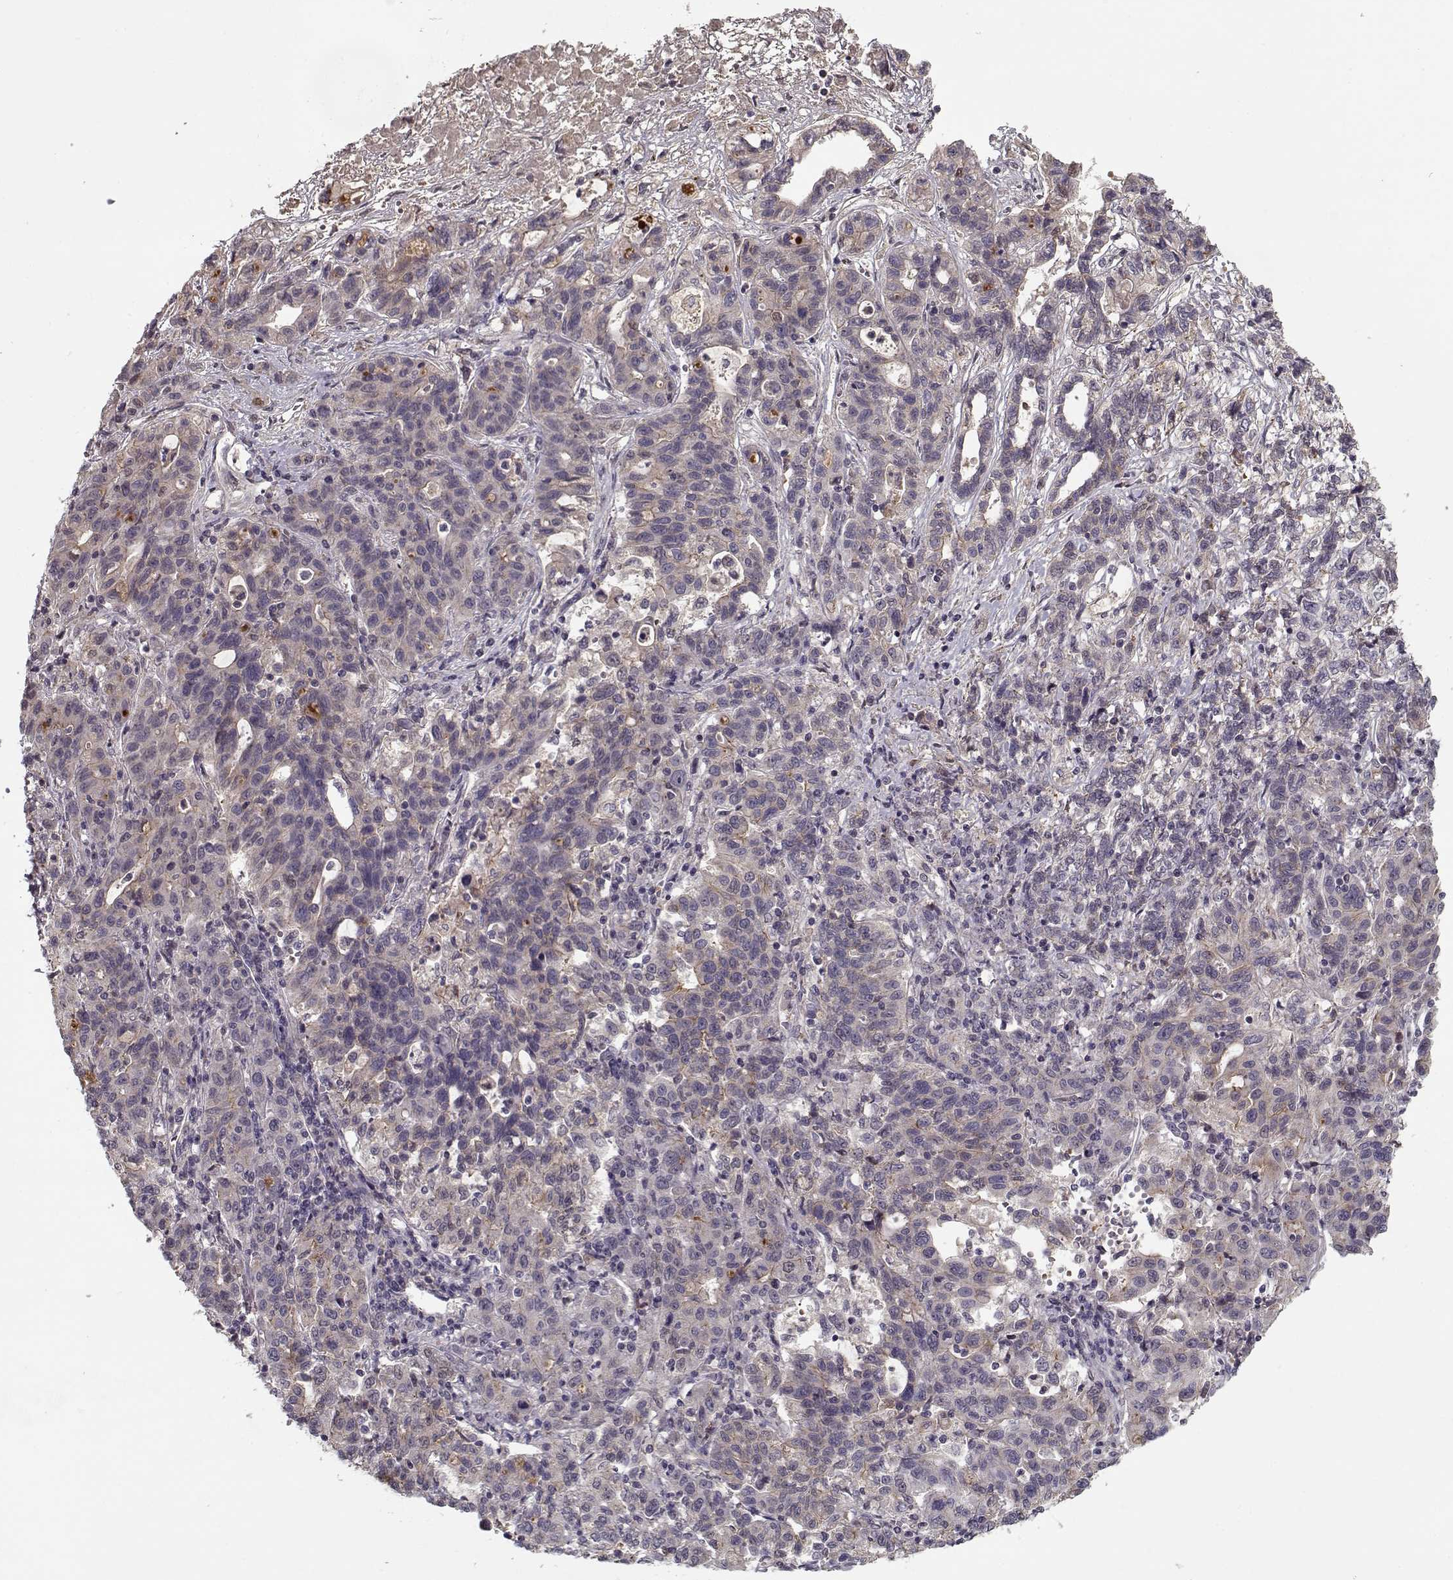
{"staining": {"intensity": "negative", "quantity": "none", "location": "none"}, "tissue": "liver cancer", "cell_type": "Tumor cells", "image_type": "cancer", "snomed": [{"axis": "morphology", "description": "Adenocarcinoma, NOS"}, {"axis": "morphology", "description": "Cholangiocarcinoma"}, {"axis": "topography", "description": "Liver"}], "caption": "Tumor cells are negative for protein expression in human cholangiocarcinoma (liver).", "gene": "AFM", "patient": {"sex": "male", "age": 64}}